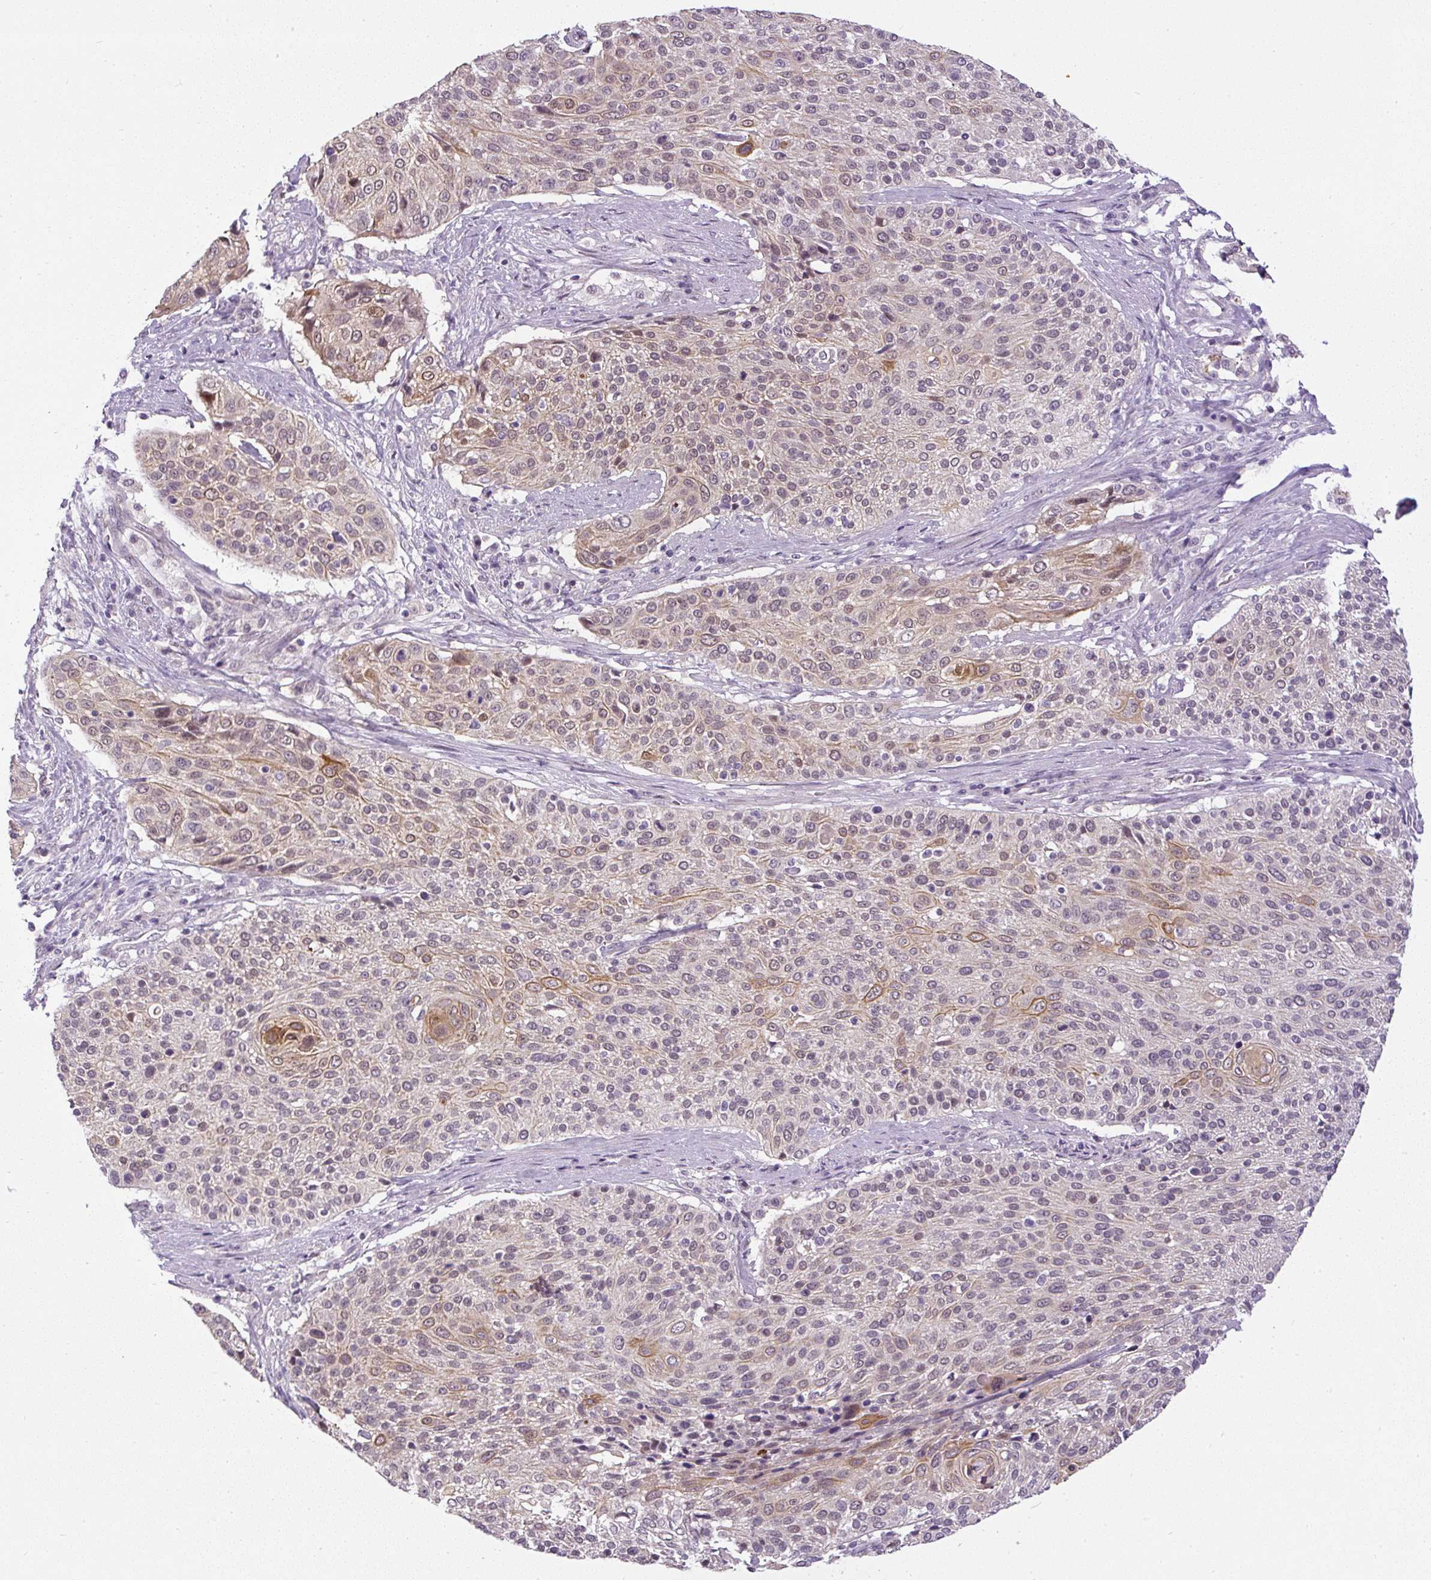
{"staining": {"intensity": "moderate", "quantity": "<25%", "location": "cytoplasmic/membranous,nuclear"}, "tissue": "cervical cancer", "cell_type": "Tumor cells", "image_type": "cancer", "snomed": [{"axis": "morphology", "description": "Squamous cell carcinoma, NOS"}, {"axis": "topography", "description": "Cervix"}], "caption": "The micrograph demonstrates immunohistochemical staining of cervical cancer (squamous cell carcinoma). There is moderate cytoplasmic/membranous and nuclear expression is appreciated in approximately <25% of tumor cells. The staining is performed using DAB (3,3'-diaminobenzidine) brown chromogen to label protein expression. The nuclei are counter-stained blue using hematoxylin.", "gene": "FAM117B", "patient": {"sex": "female", "age": 31}}